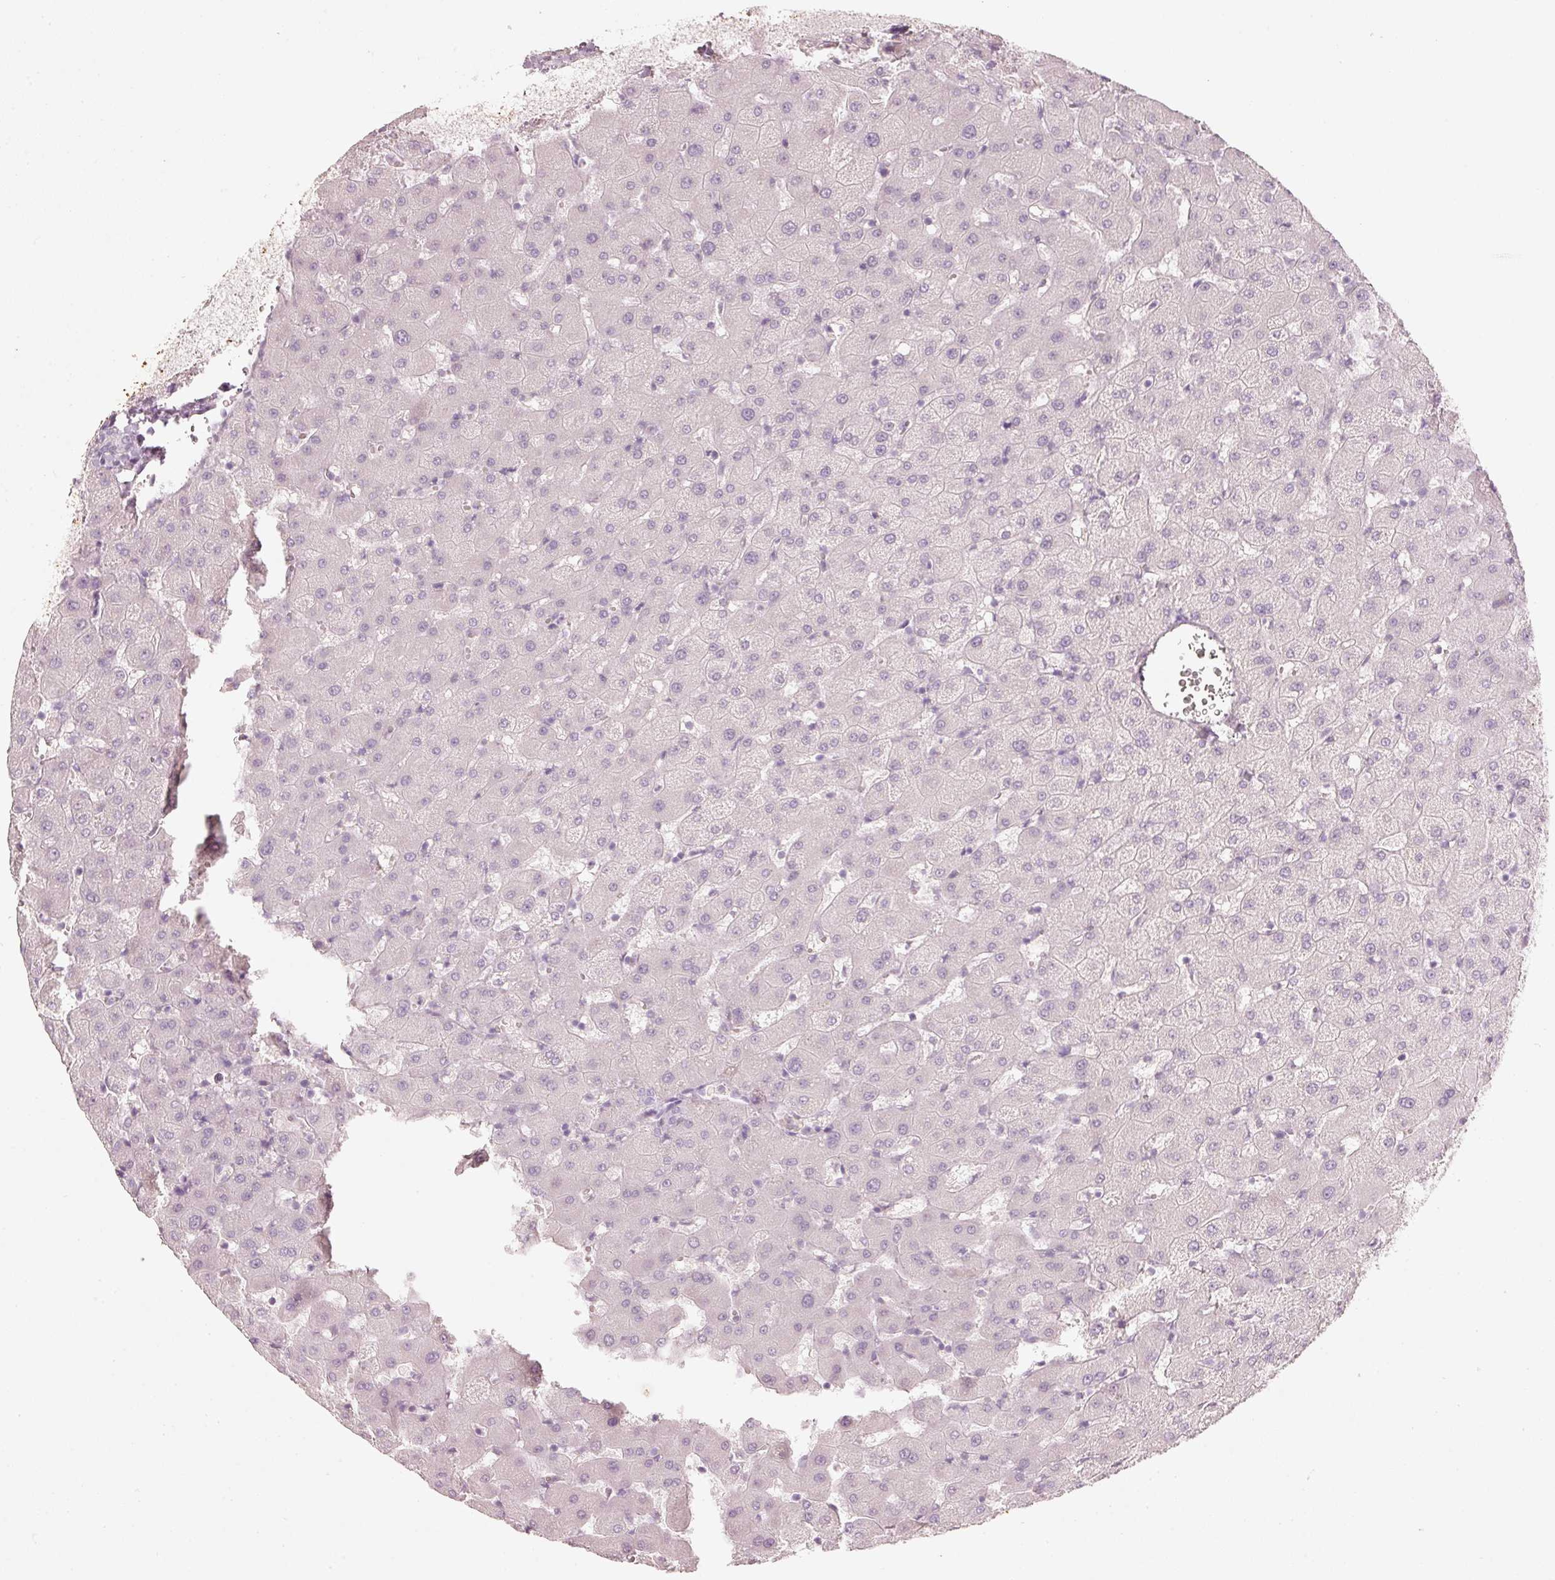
{"staining": {"intensity": "negative", "quantity": "none", "location": "none"}, "tissue": "liver", "cell_type": "Cholangiocytes", "image_type": "normal", "snomed": [{"axis": "morphology", "description": "Normal tissue, NOS"}, {"axis": "topography", "description": "Liver"}], "caption": "Immunohistochemistry (IHC) image of unremarkable liver: liver stained with DAB (3,3'-diaminobenzidine) demonstrates no significant protein positivity in cholangiocytes. The staining is performed using DAB (3,3'-diaminobenzidine) brown chromogen with nuclei counter-stained in using hematoxylin.", "gene": "STEAP1", "patient": {"sex": "female", "age": 63}}